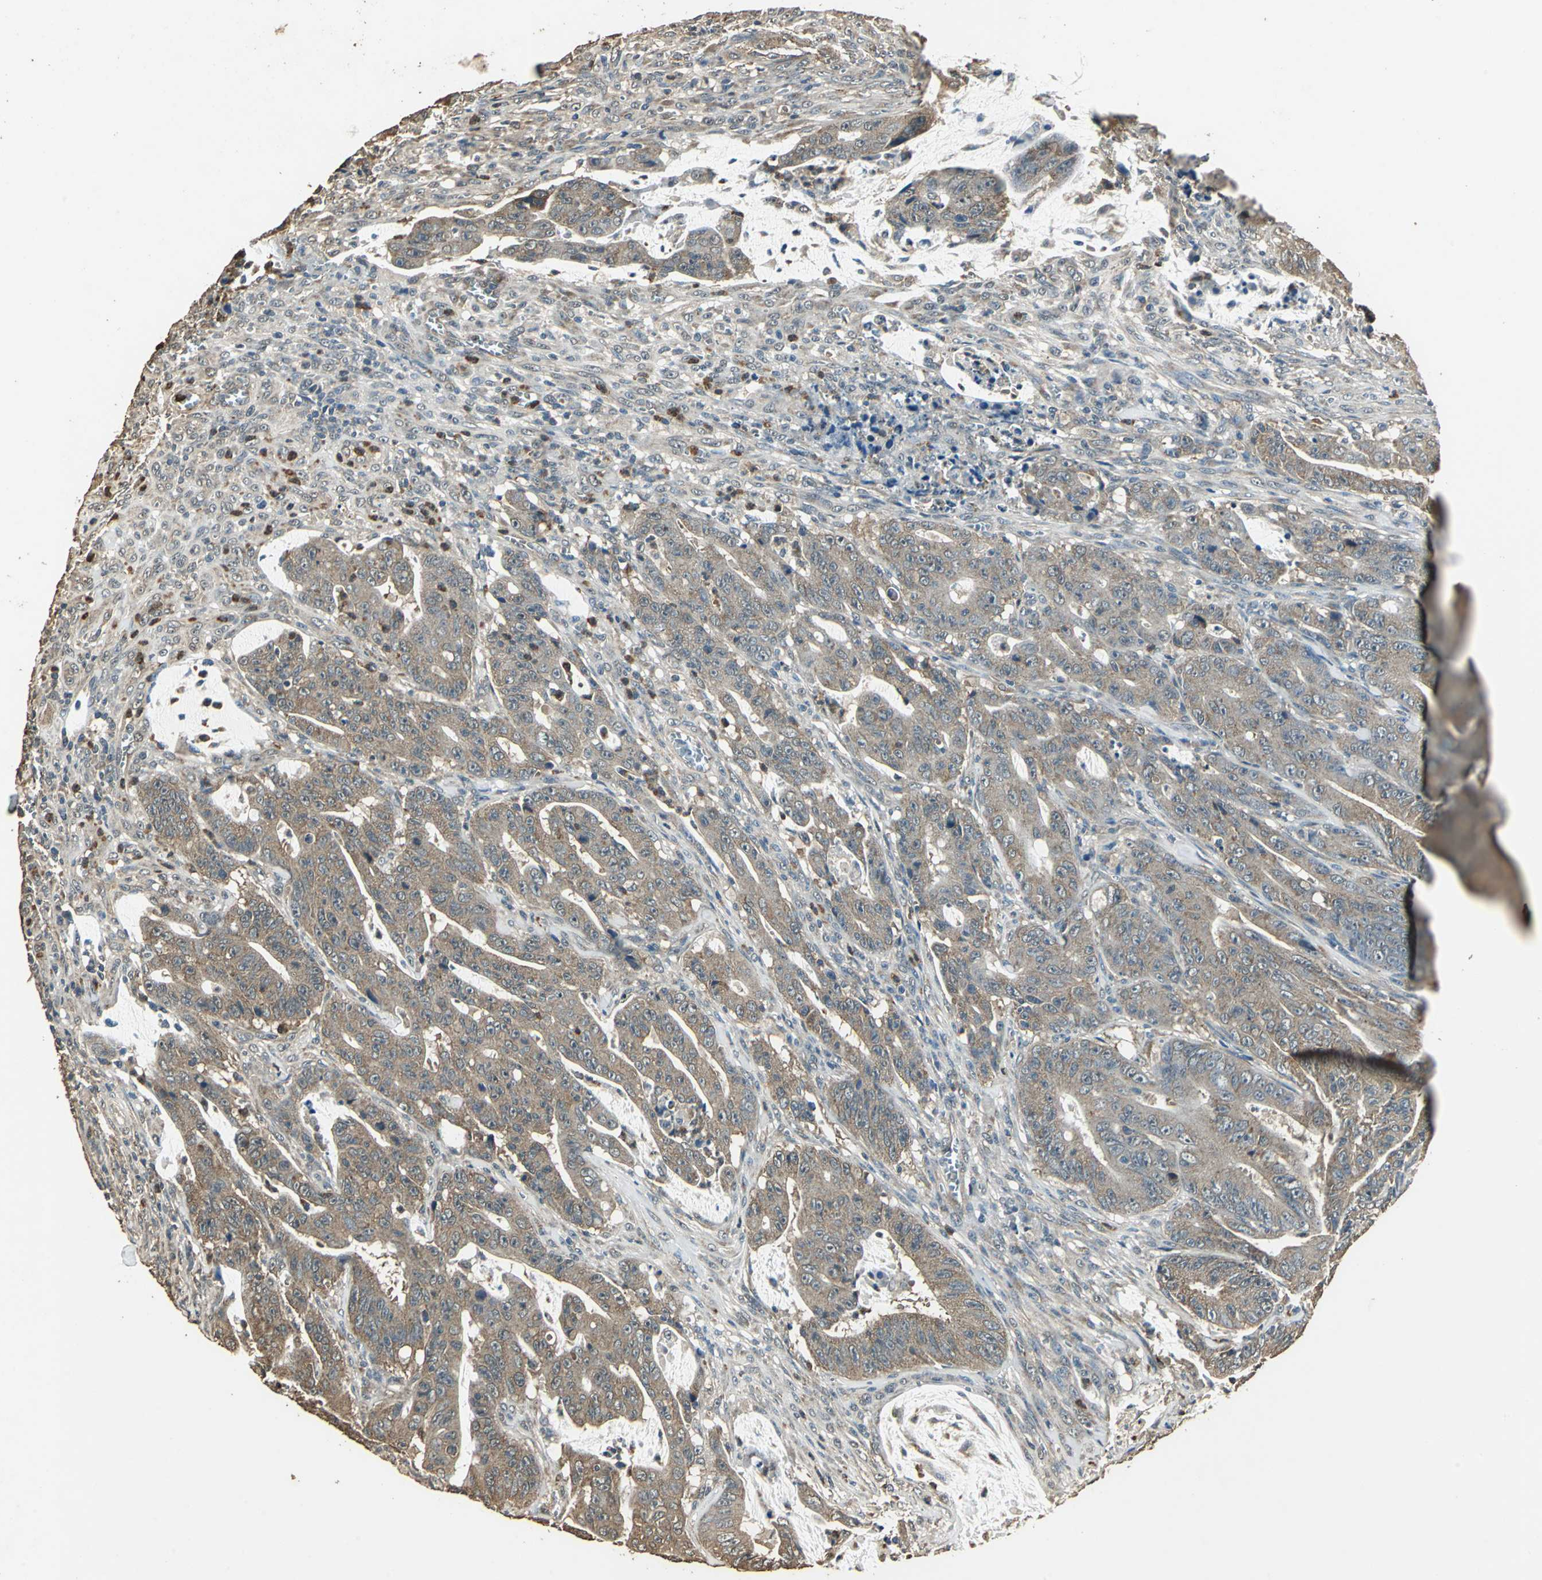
{"staining": {"intensity": "moderate", "quantity": ">75%", "location": "cytoplasmic/membranous"}, "tissue": "colorectal cancer", "cell_type": "Tumor cells", "image_type": "cancer", "snomed": [{"axis": "morphology", "description": "Adenocarcinoma, NOS"}, {"axis": "topography", "description": "Colon"}], "caption": "IHC photomicrograph of adenocarcinoma (colorectal) stained for a protein (brown), which demonstrates medium levels of moderate cytoplasmic/membranous positivity in about >75% of tumor cells.", "gene": "TMPRSS4", "patient": {"sex": "male", "age": 45}}